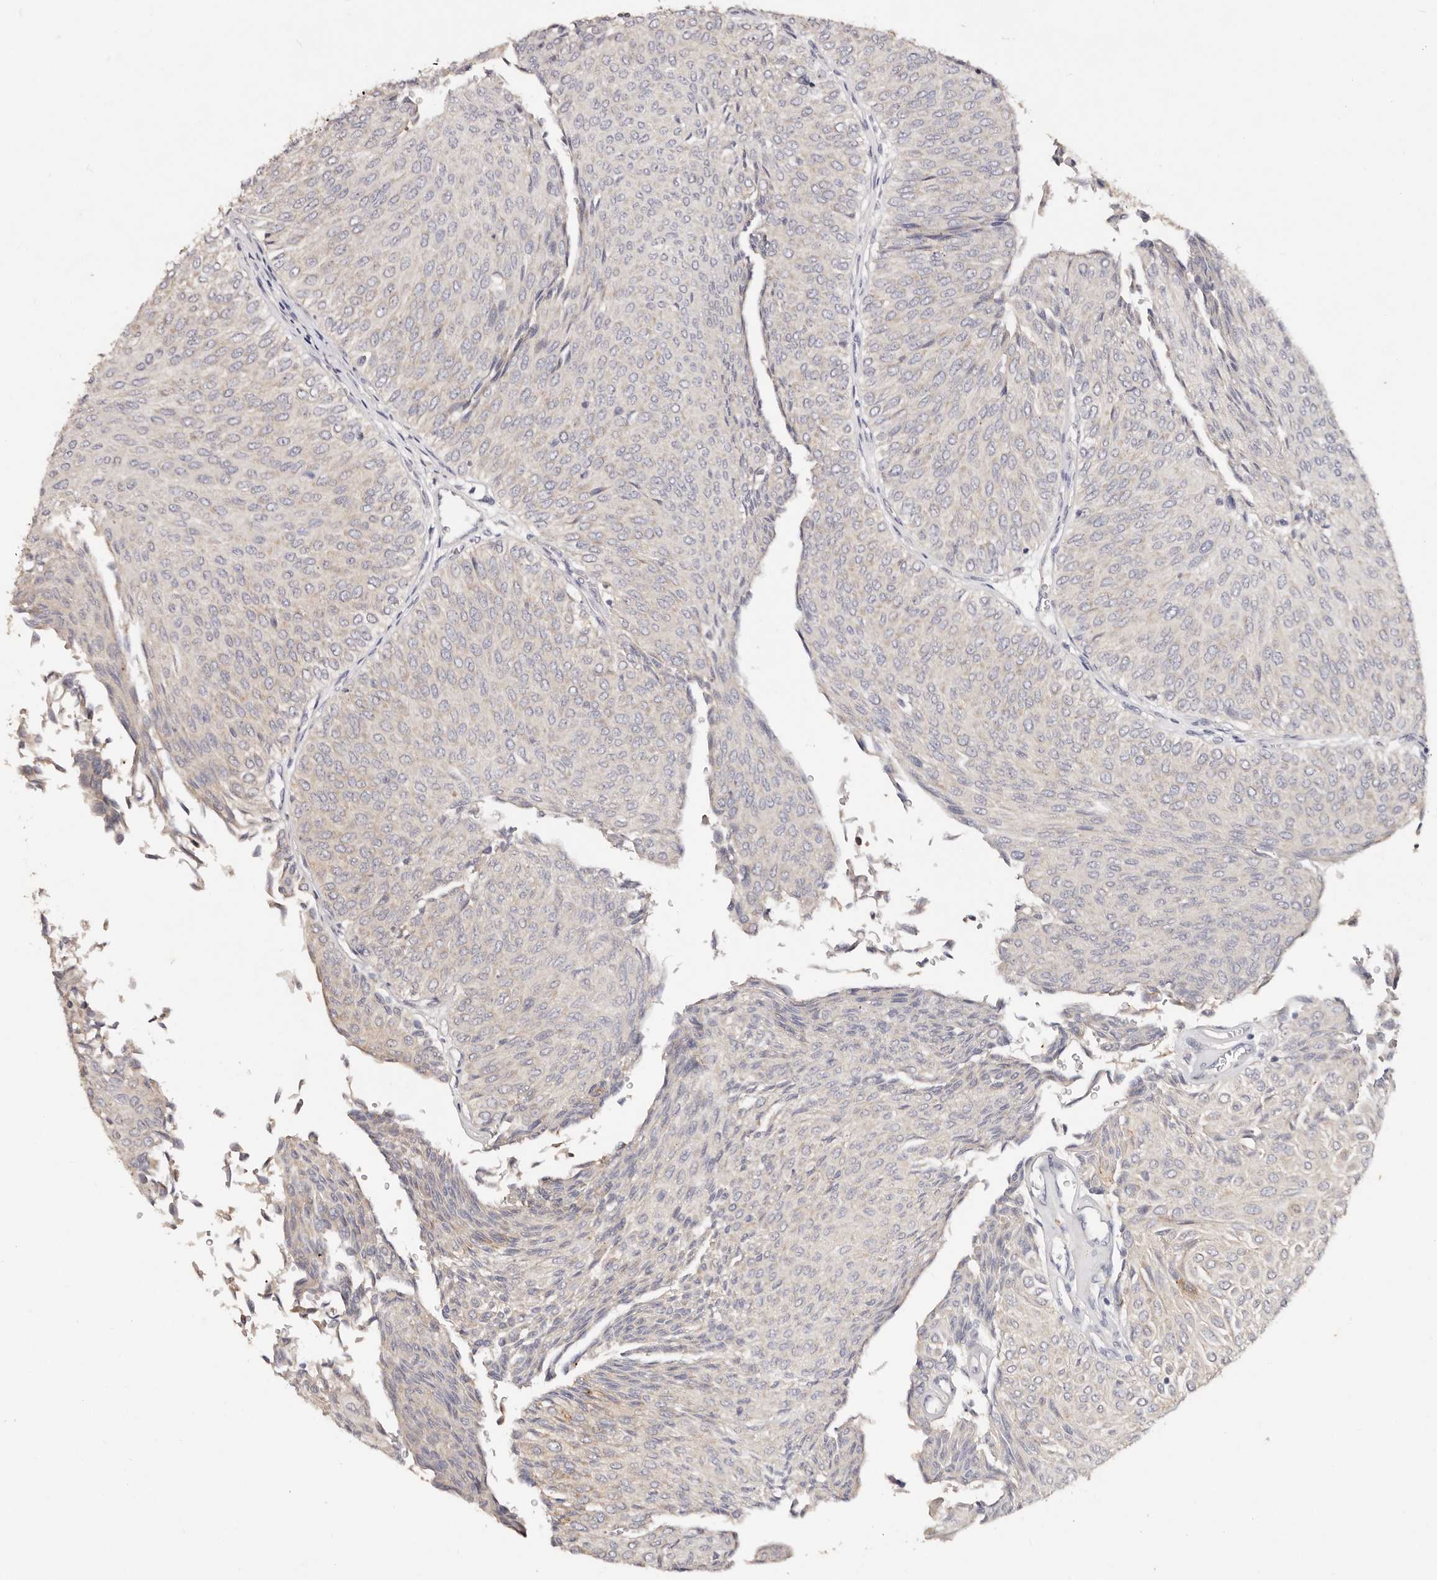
{"staining": {"intensity": "negative", "quantity": "none", "location": "none"}, "tissue": "urothelial cancer", "cell_type": "Tumor cells", "image_type": "cancer", "snomed": [{"axis": "morphology", "description": "Urothelial carcinoma, Low grade"}, {"axis": "topography", "description": "Urinary bladder"}], "caption": "High magnification brightfield microscopy of urothelial cancer stained with DAB (3,3'-diaminobenzidine) (brown) and counterstained with hematoxylin (blue): tumor cells show no significant staining. (DAB (3,3'-diaminobenzidine) immunohistochemistry, high magnification).", "gene": "VIPAS39", "patient": {"sex": "male", "age": 78}}